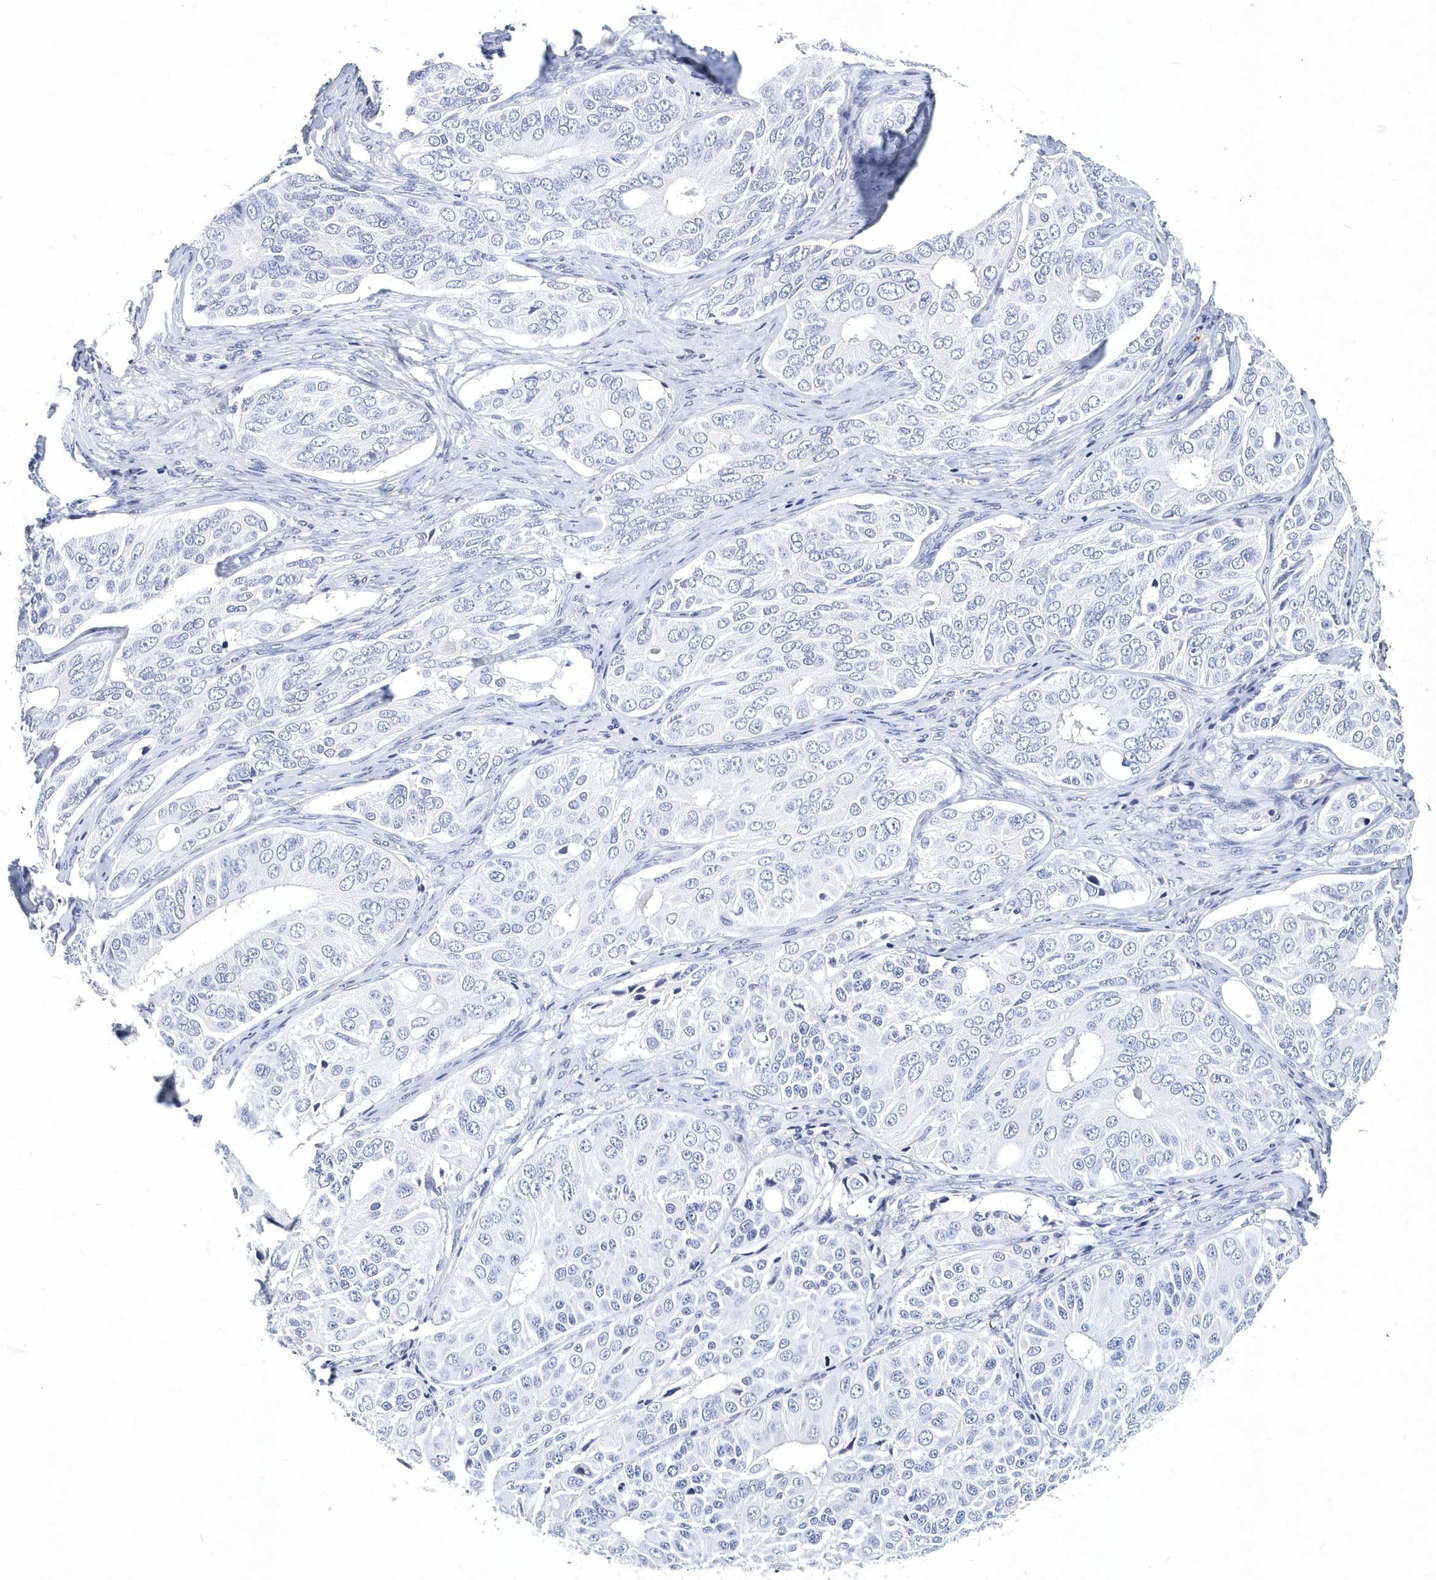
{"staining": {"intensity": "negative", "quantity": "none", "location": "none"}, "tissue": "ovarian cancer", "cell_type": "Tumor cells", "image_type": "cancer", "snomed": [{"axis": "morphology", "description": "Carcinoma, endometroid"}, {"axis": "topography", "description": "Ovary"}], "caption": "The micrograph shows no staining of tumor cells in ovarian cancer.", "gene": "ITGA2B", "patient": {"sex": "female", "age": 51}}